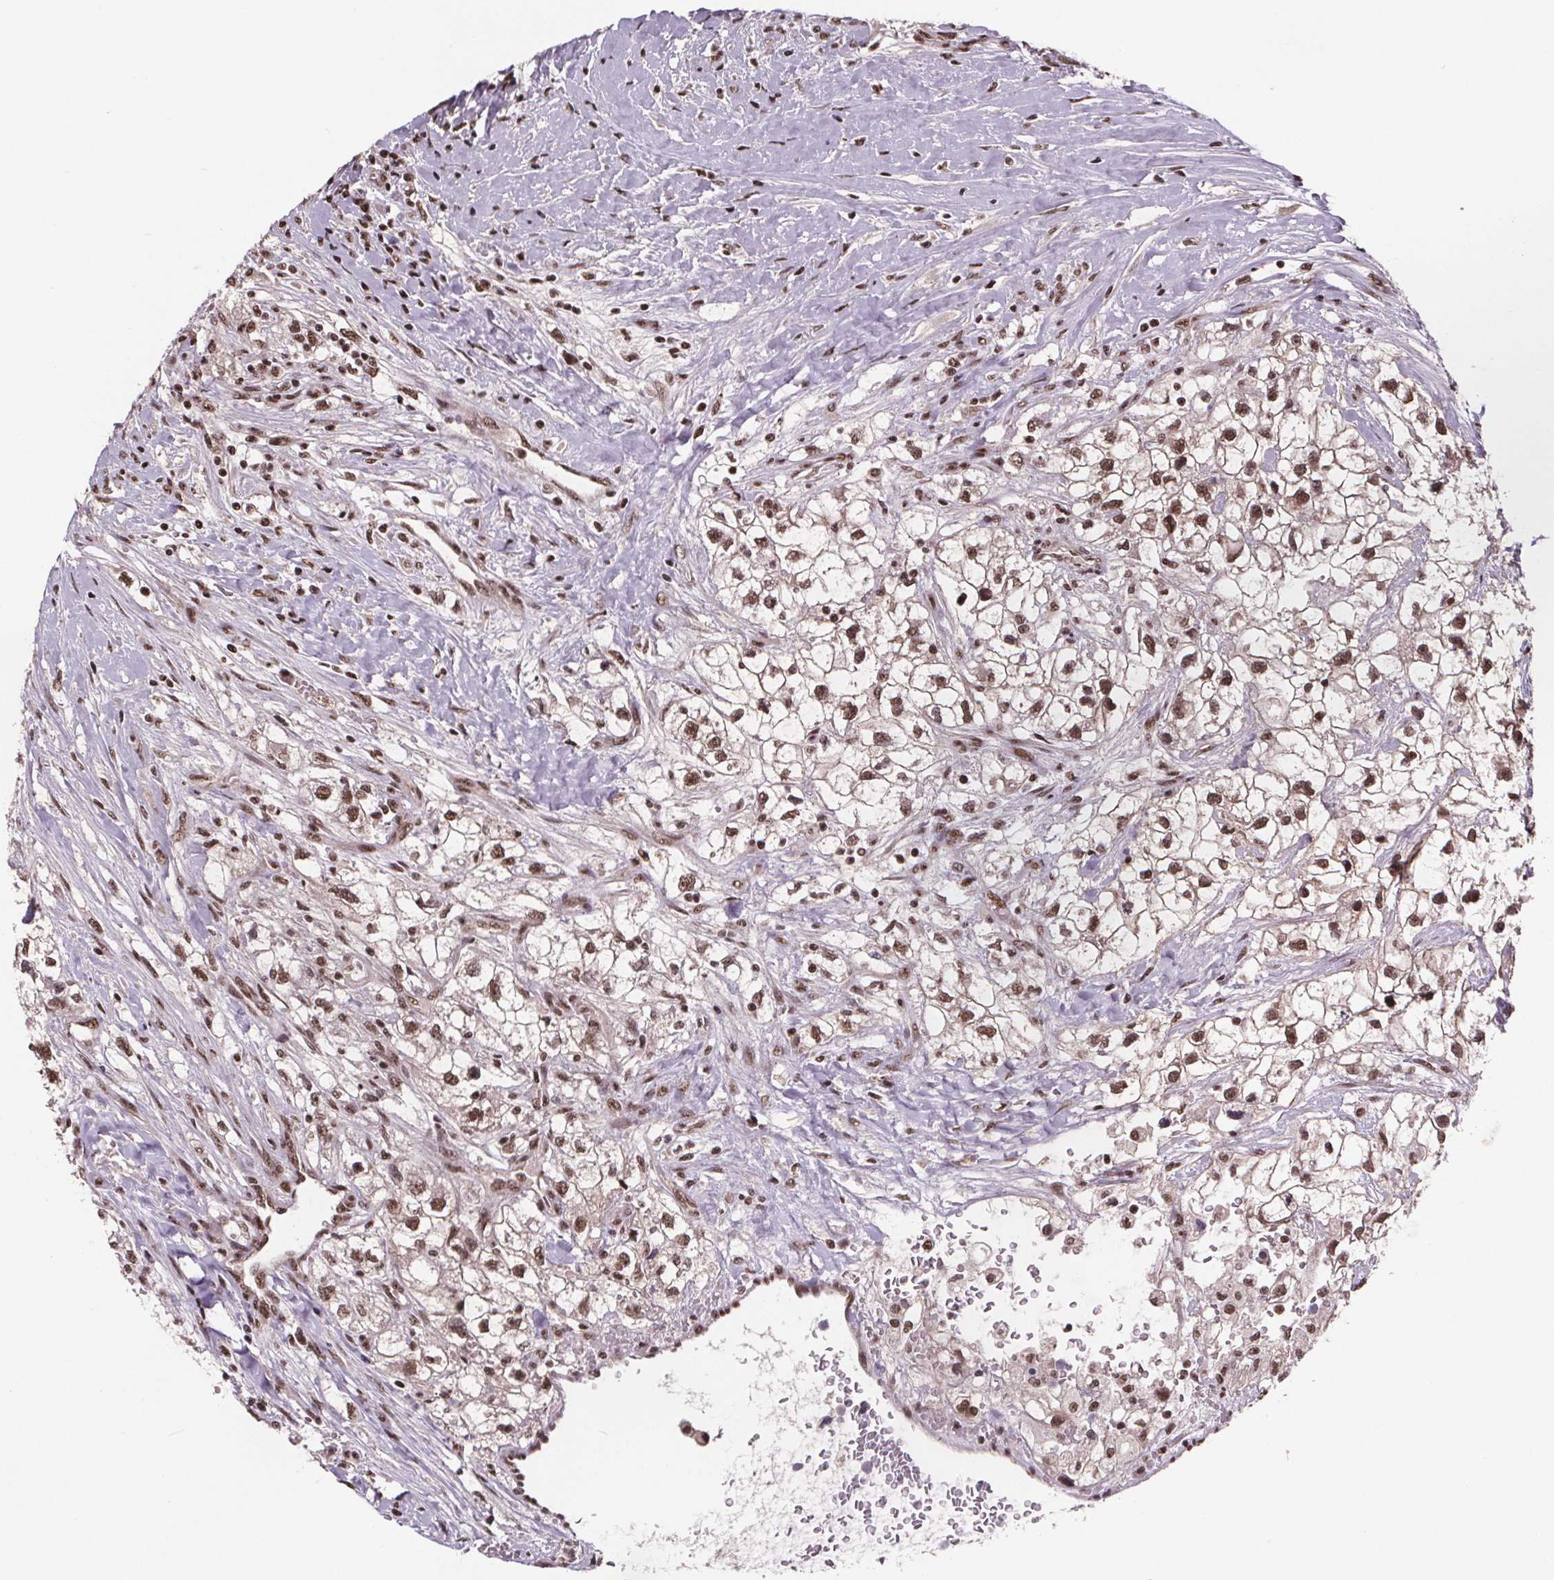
{"staining": {"intensity": "moderate", "quantity": ">75%", "location": "nuclear"}, "tissue": "renal cancer", "cell_type": "Tumor cells", "image_type": "cancer", "snomed": [{"axis": "morphology", "description": "Adenocarcinoma, NOS"}, {"axis": "topography", "description": "Kidney"}], "caption": "Immunohistochemistry (IHC) micrograph of renal cancer stained for a protein (brown), which exhibits medium levels of moderate nuclear staining in approximately >75% of tumor cells.", "gene": "JARID2", "patient": {"sex": "male", "age": 59}}